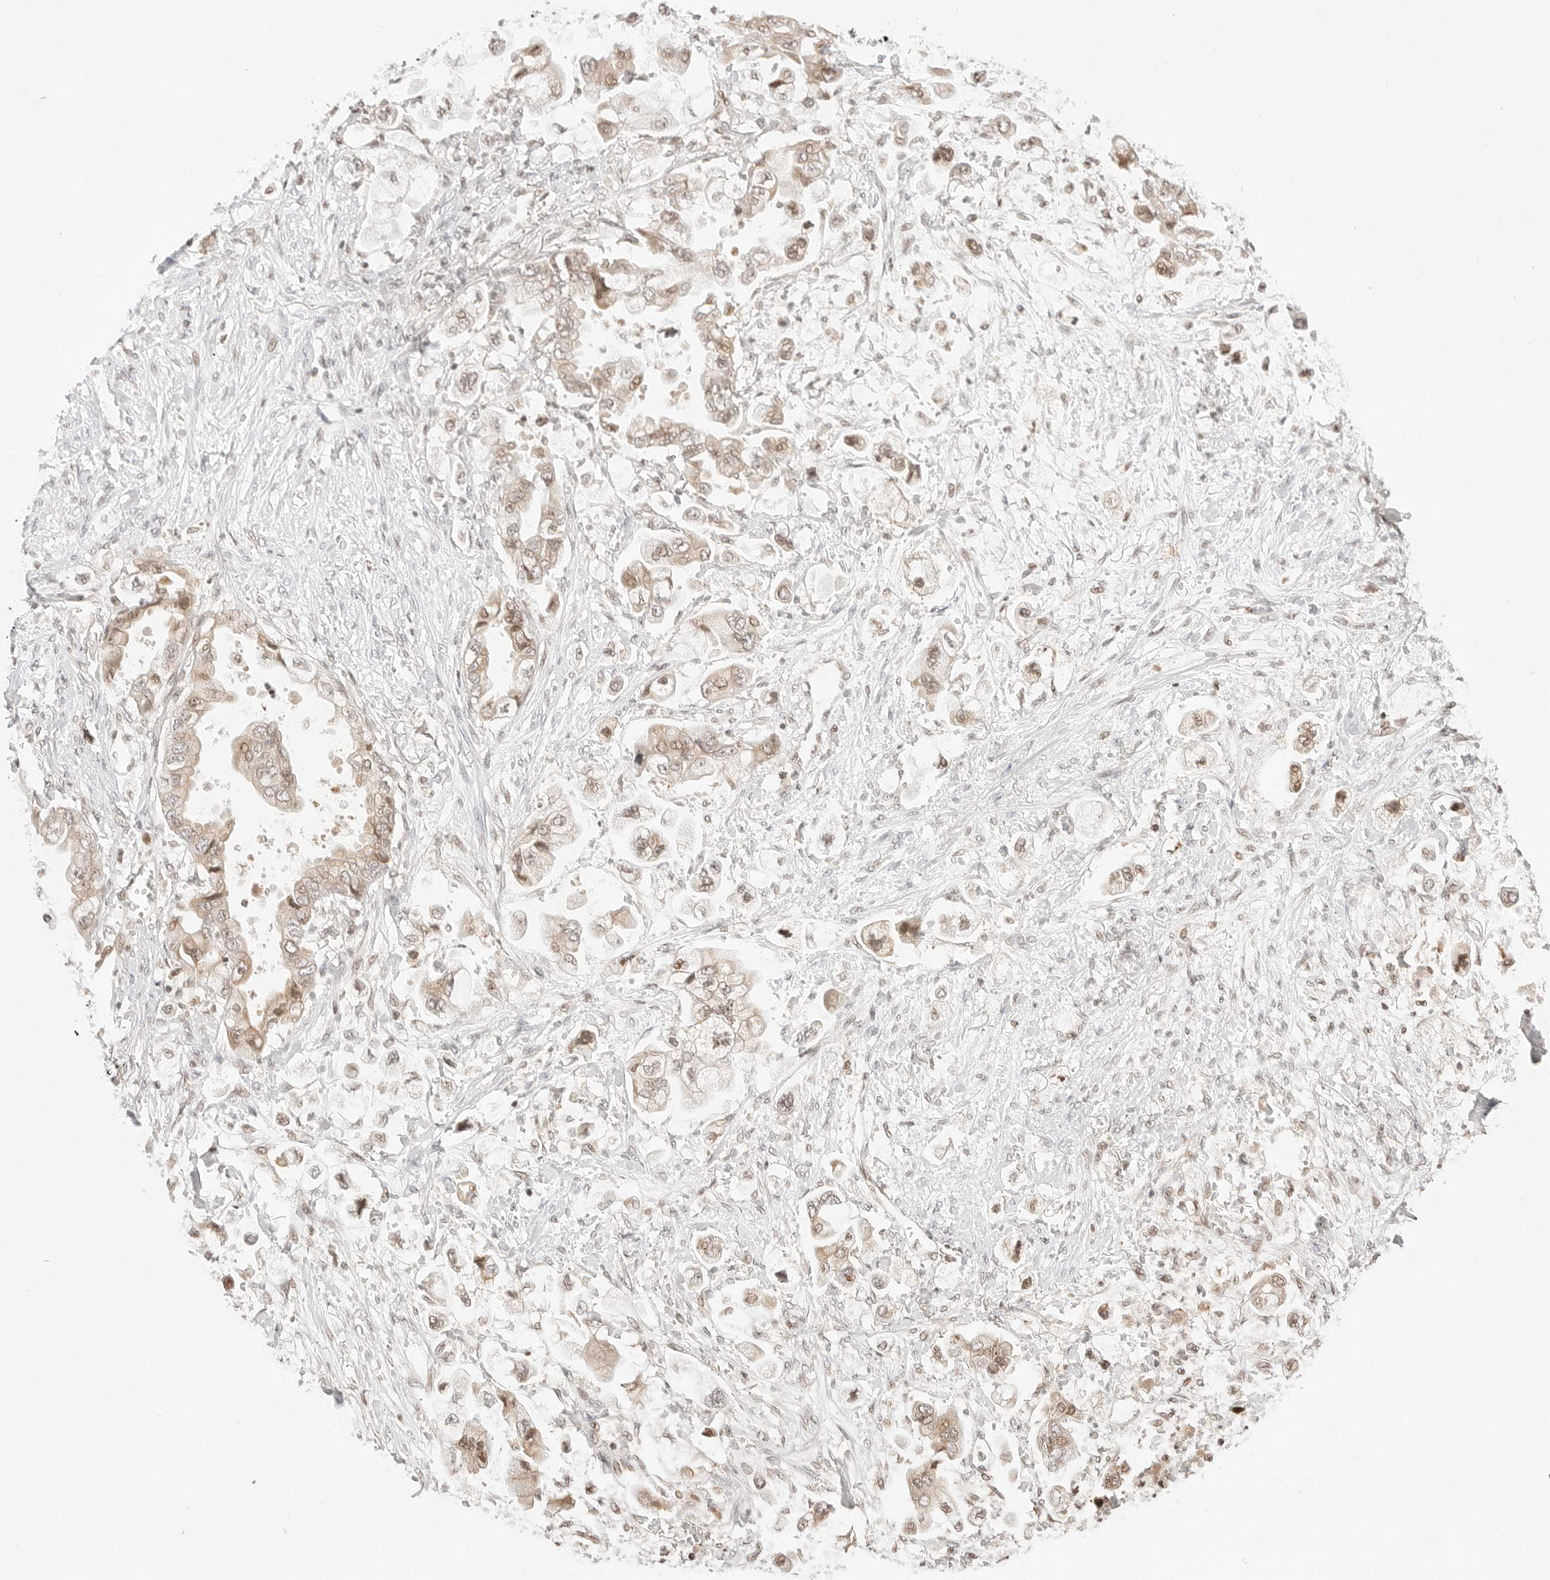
{"staining": {"intensity": "weak", "quantity": ">75%", "location": "cytoplasmic/membranous,nuclear"}, "tissue": "stomach cancer", "cell_type": "Tumor cells", "image_type": "cancer", "snomed": [{"axis": "morphology", "description": "Adenocarcinoma, NOS"}, {"axis": "topography", "description": "Stomach"}], "caption": "Immunohistochemical staining of human stomach cancer demonstrates weak cytoplasmic/membranous and nuclear protein expression in approximately >75% of tumor cells.", "gene": "RPS6KL1", "patient": {"sex": "male", "age": 62}}